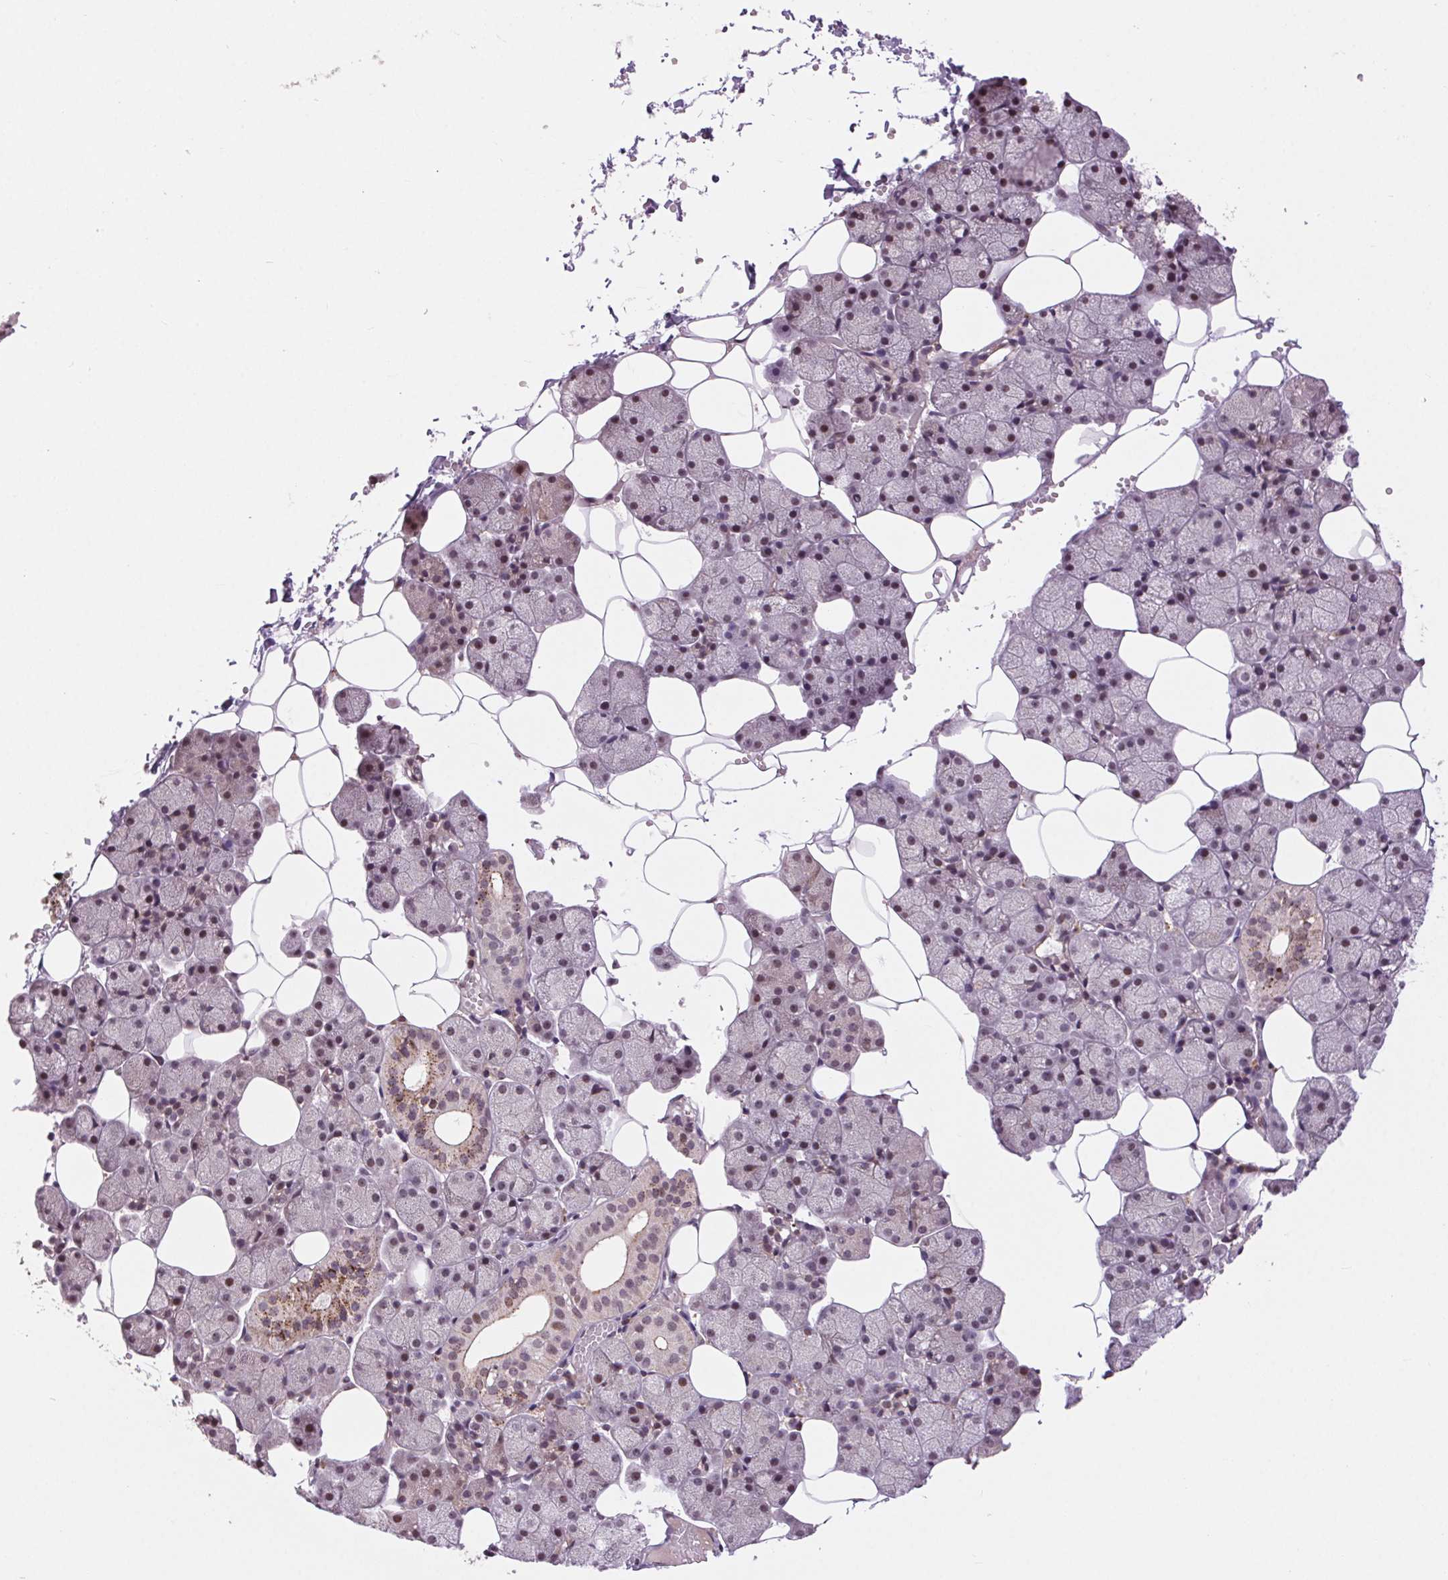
{"staining": {"intensity": "weak", "quantity": "25%-75%", "location": "cytoplasmic/membranous,nuclear"}, "tissue": "salivary gland", "cell_type": "Glandular cells", "image_type": "normal", "snomed": [{"axis": "morphology", "description": "Normal tissue, NOS"}, {"axis": "topography", "description": "Salivary gland"}], "caption": "This is a photomicrograph of immunohistochemistry staining of unremarkable salivary gland, which shows weak staining in the cytoplasmic/membranous,nuclear of glandular cells.", "gene": "CHMP4B", "patient": {"sex": "male", "age": 38}}